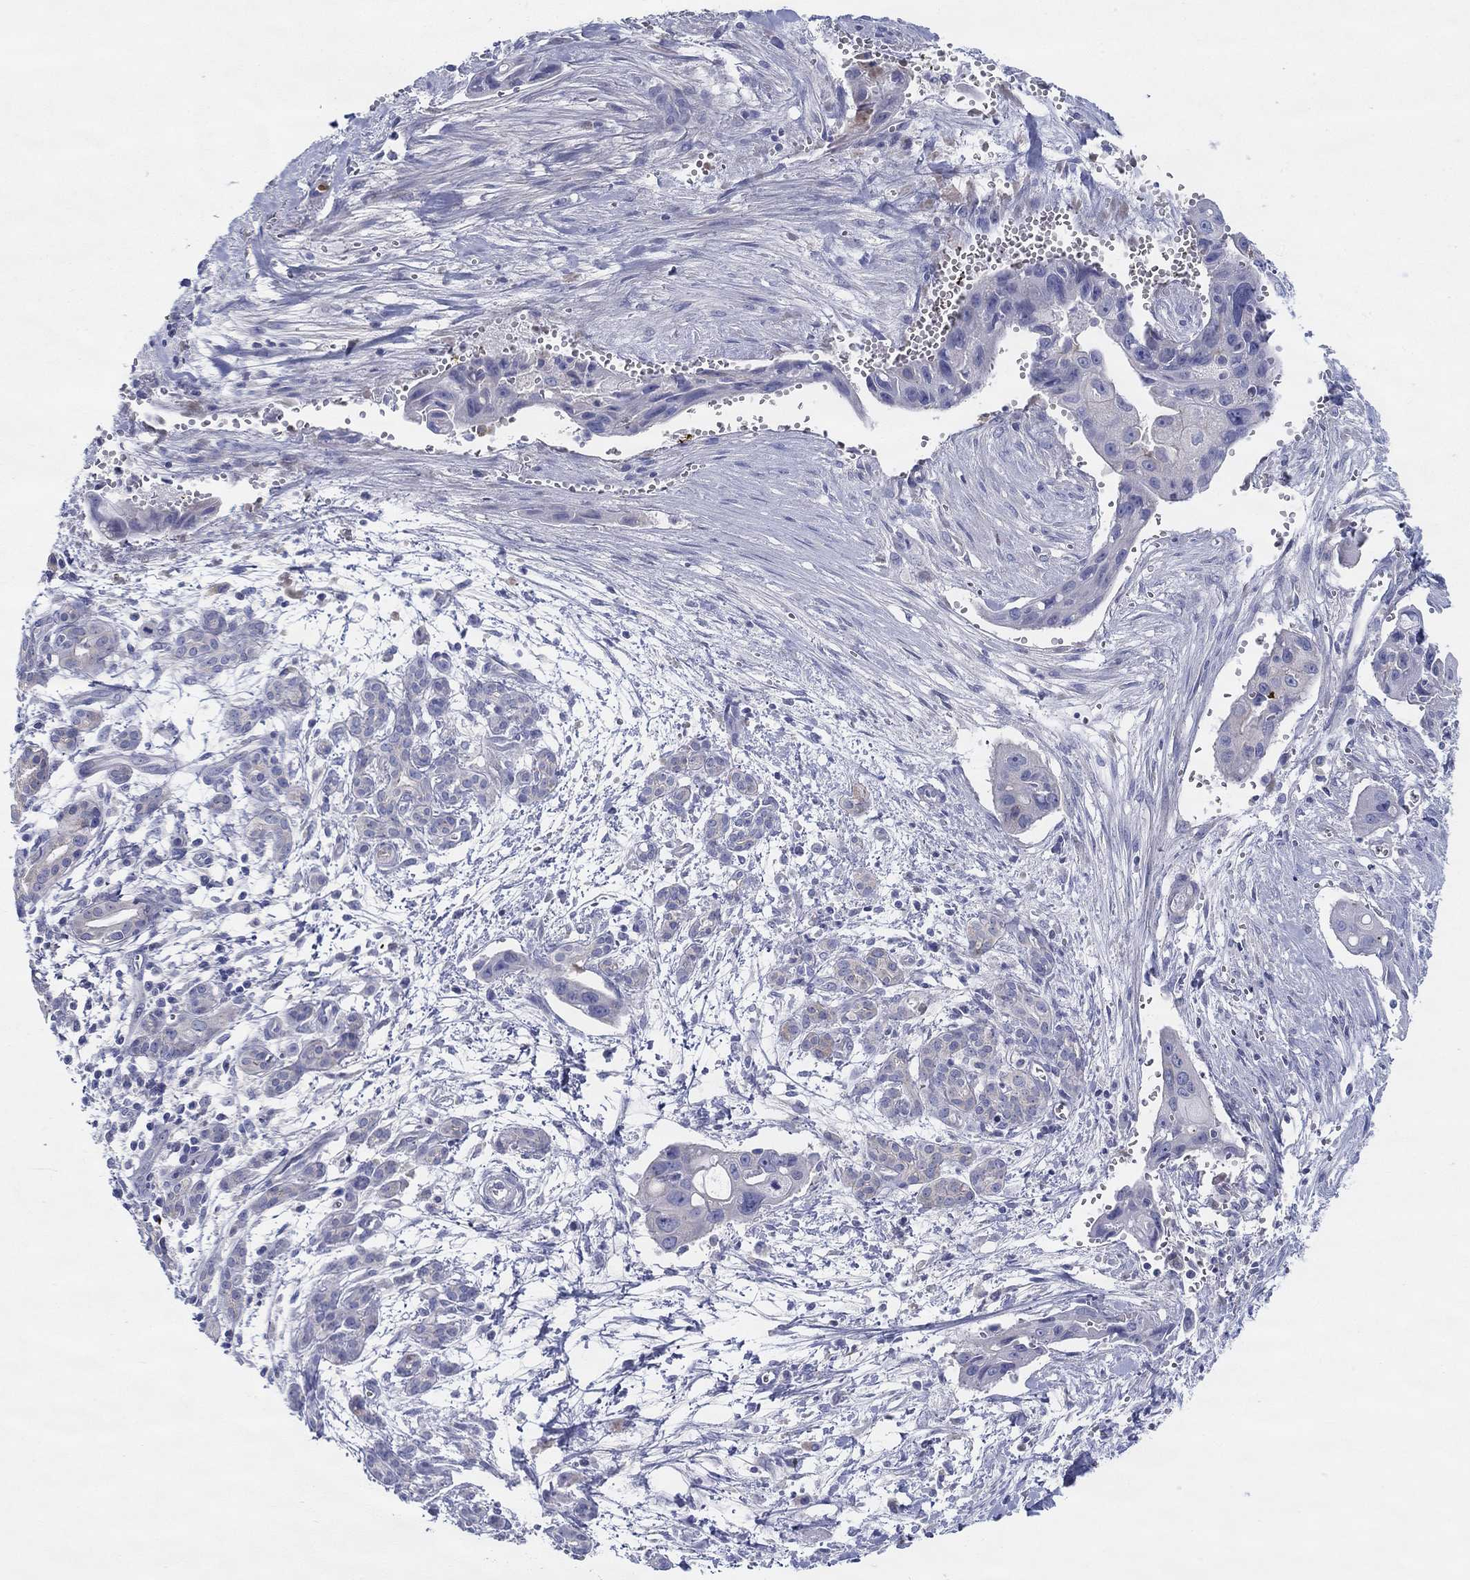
{"staining": {"intensity": "negative", "quantity": "none", "location": "none"}, "tissue": "pancreatic cancer", "cell_type": "Tumor cells", "image_type": "cancer", "snomed": [{"axis": "morphology", "description": "Adenocarcinoma, NOS"}, {"axis": "topography", "description": "Pancreas"}], "caption": "A high-resolution micrograph shows immunohistochemistry (IHC) staining of pancreatic cancer (adenocarcinoma), which shows no significant staining in tumor cells.", "gene": "HAPLN4", "patient": {"sex": "male", "age": 60}}